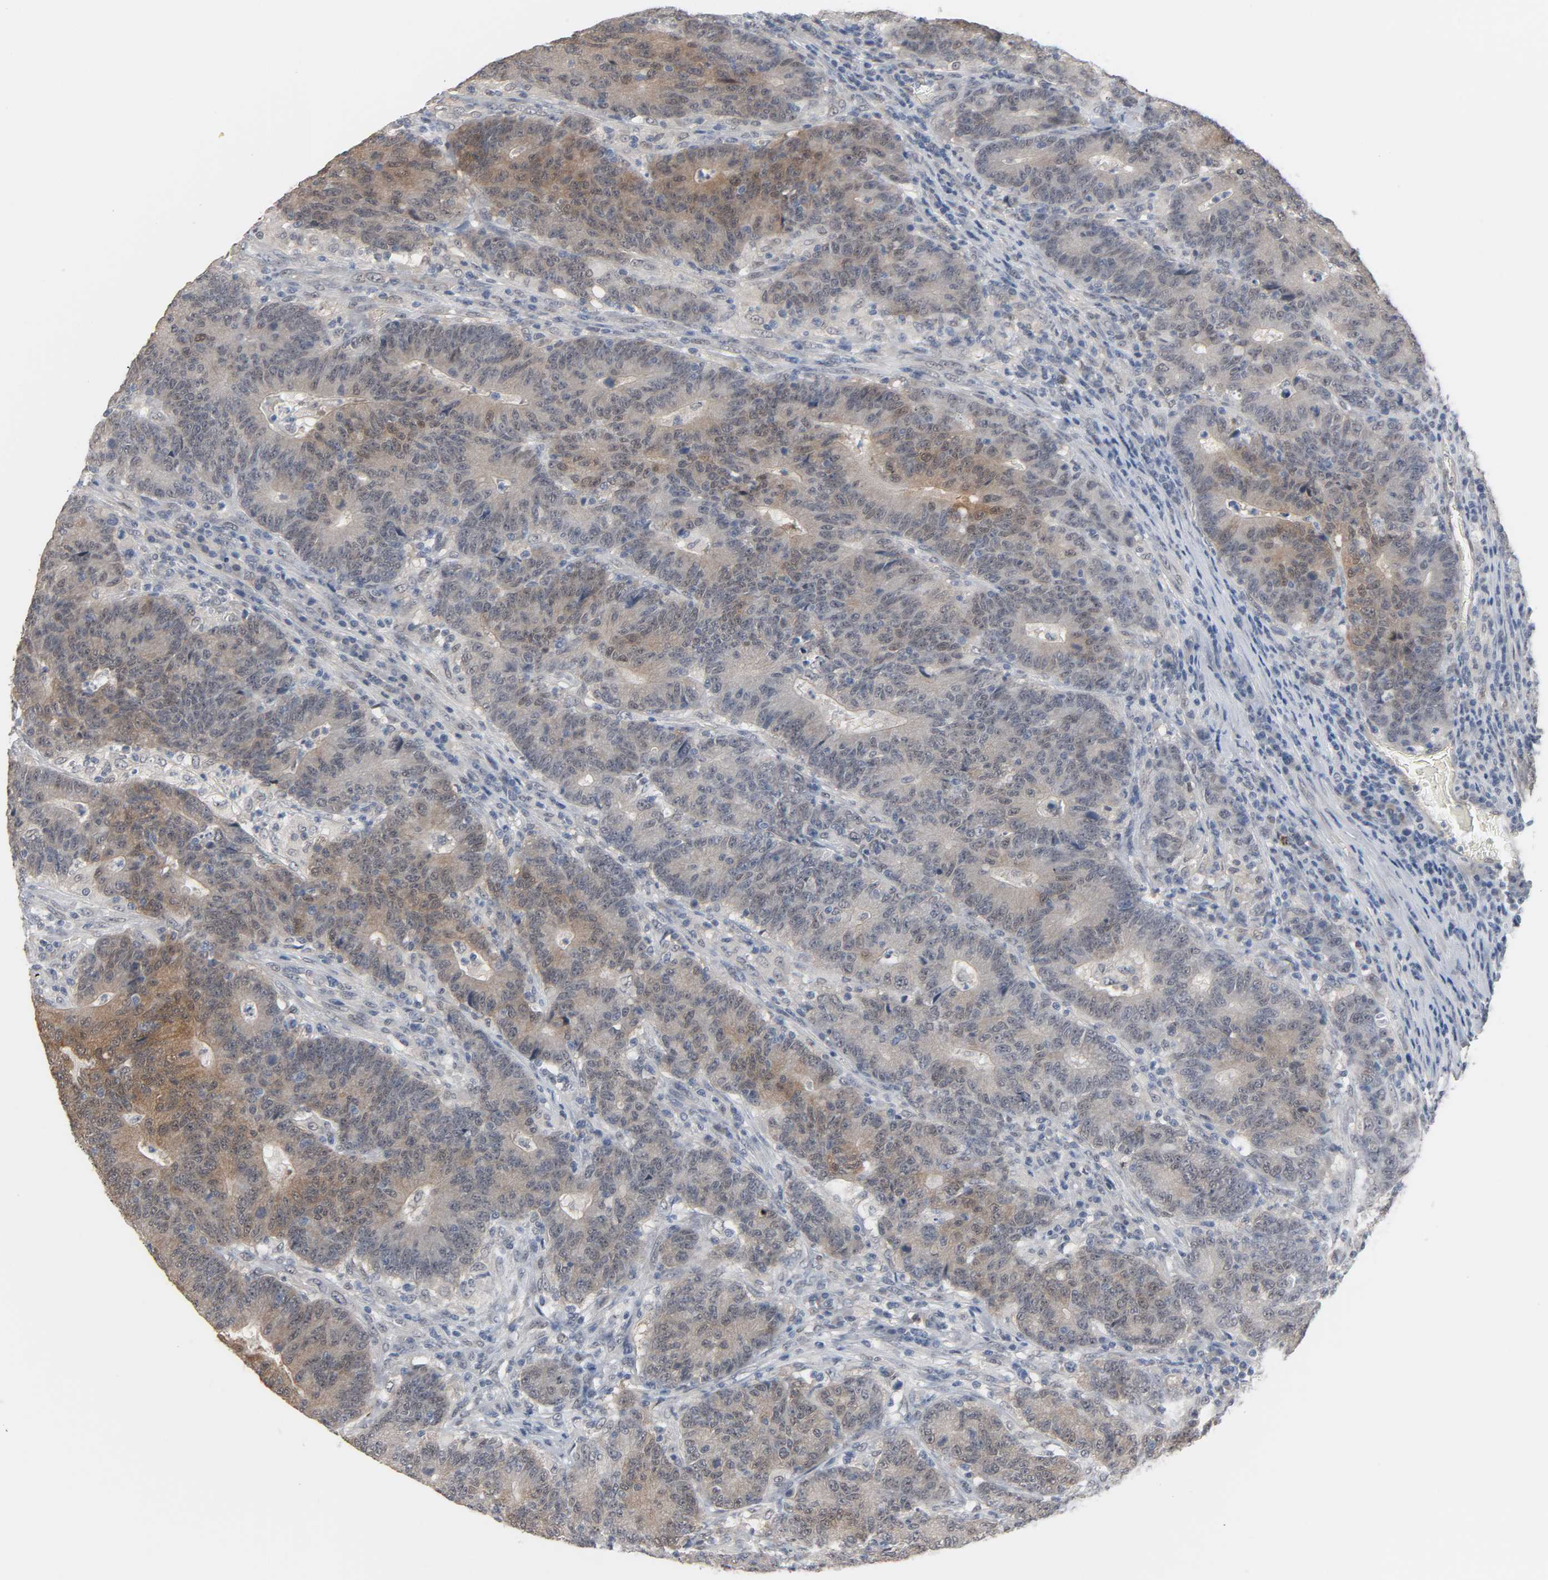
{"staining": {"intensity": "weak", "quantity": "25%-75%", "location": "cytoplasmic/membranous"}, "tissue": "colorectal cancer", "cell_type": "Tumor cells", "image_type": "cancer", "snomed": [{"axis": "morphology", "description": "Normal tissue, NOS"}, {"axis": "morphology", "description": "Adenocarcinoma, NOS"}, {"axis": "topography", "description": "Colon"}], "caption": "A brown stain shows weak cytoplasmic/membranous staining of a protein in colorectal cancer tumor cells.", "gene": "ACSS2", "patient": {"sex": "female", "age": 75}}